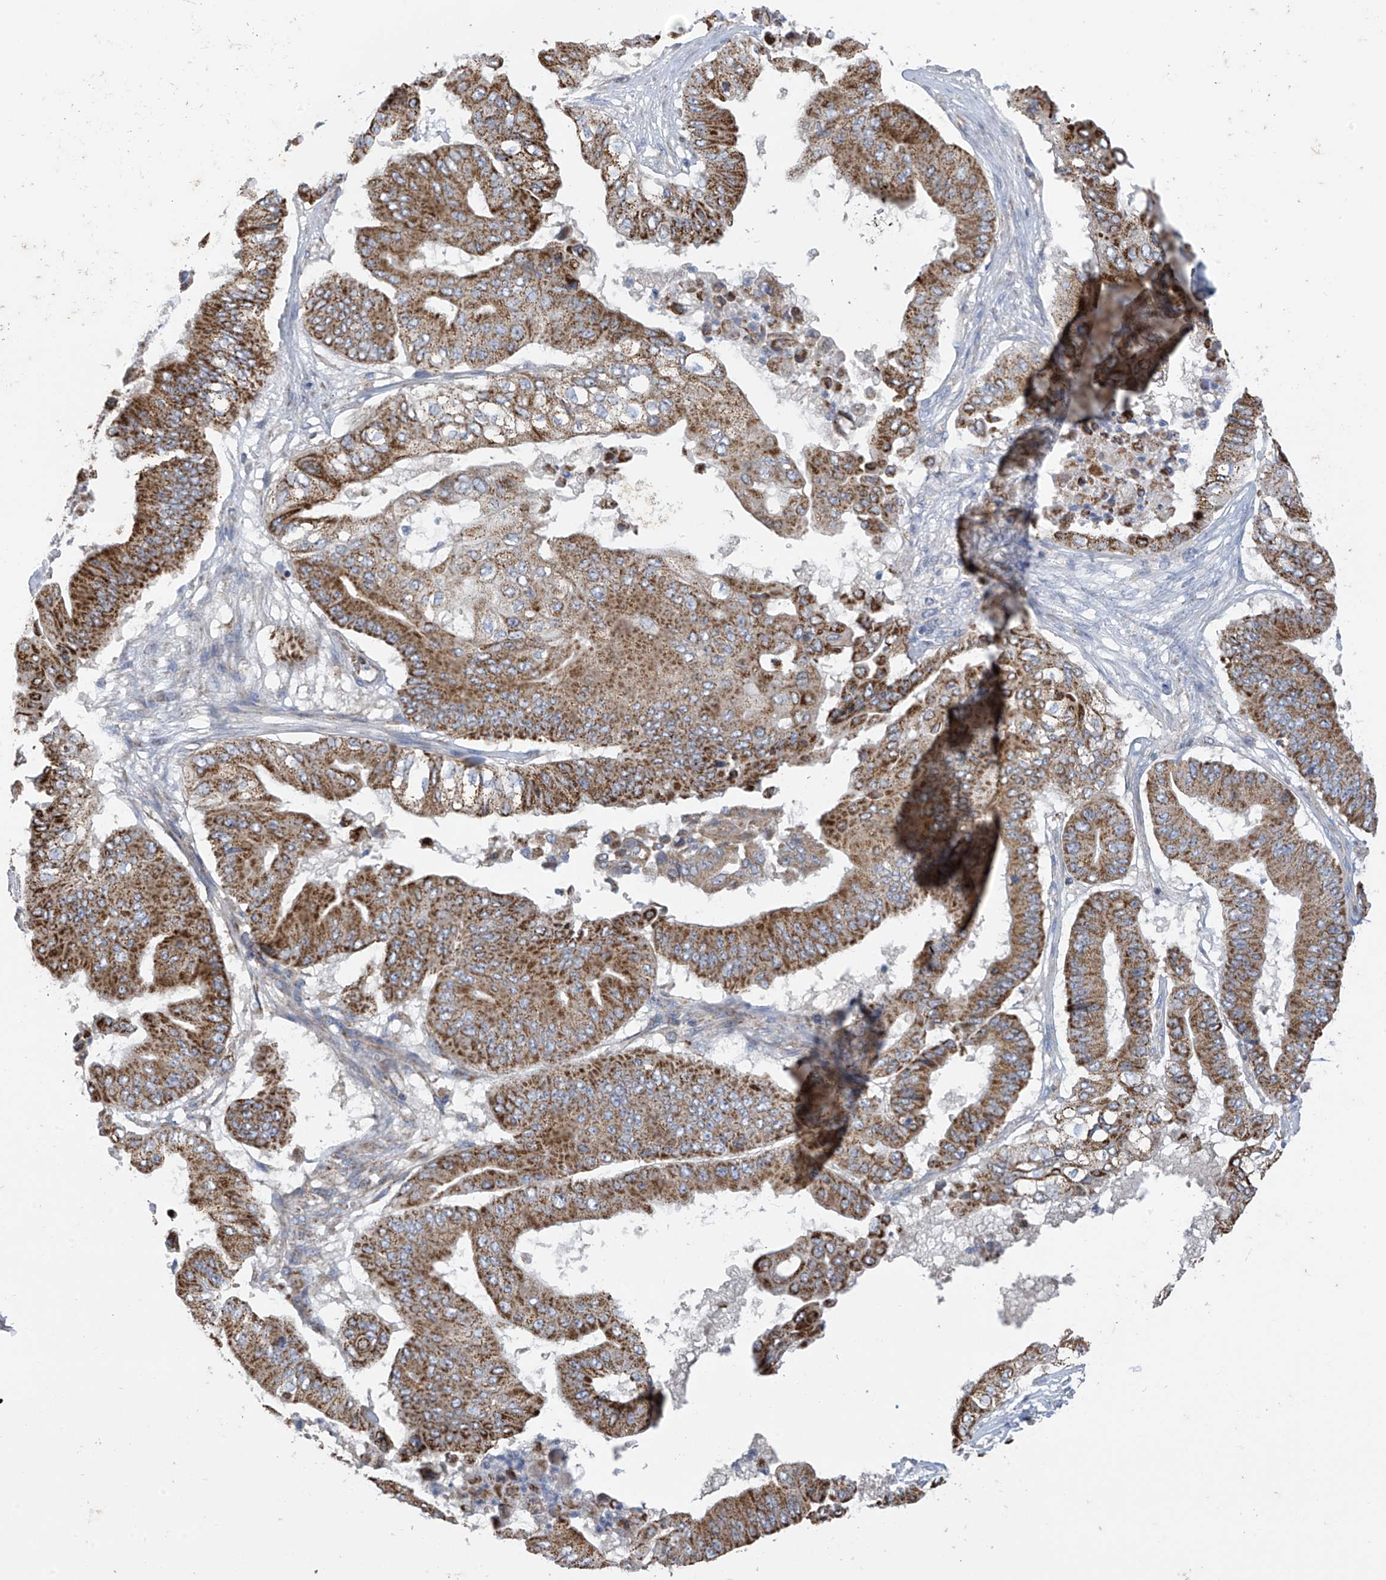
{"staining": {"intensity": "strong", "quantity": ">75%", "location": "cytoplasmic/membranous"}, "tissue": "pancreatic cancer", "cell_type": "Tumor cells", "image_type": "cancer", "snomed": [{"axis": "morphology", "description": "Adenocarcinoma, NOS"}, {"axis": "topography", "description": "Pancreas"}], "caption": "A brown stain highlights strong cytoplasmic/membranous expression of a protein in human pancreatic adenocarcinoma tumor cells.", "gene": "PNPT1", "patient": {"sex": "female", "age": 77}}